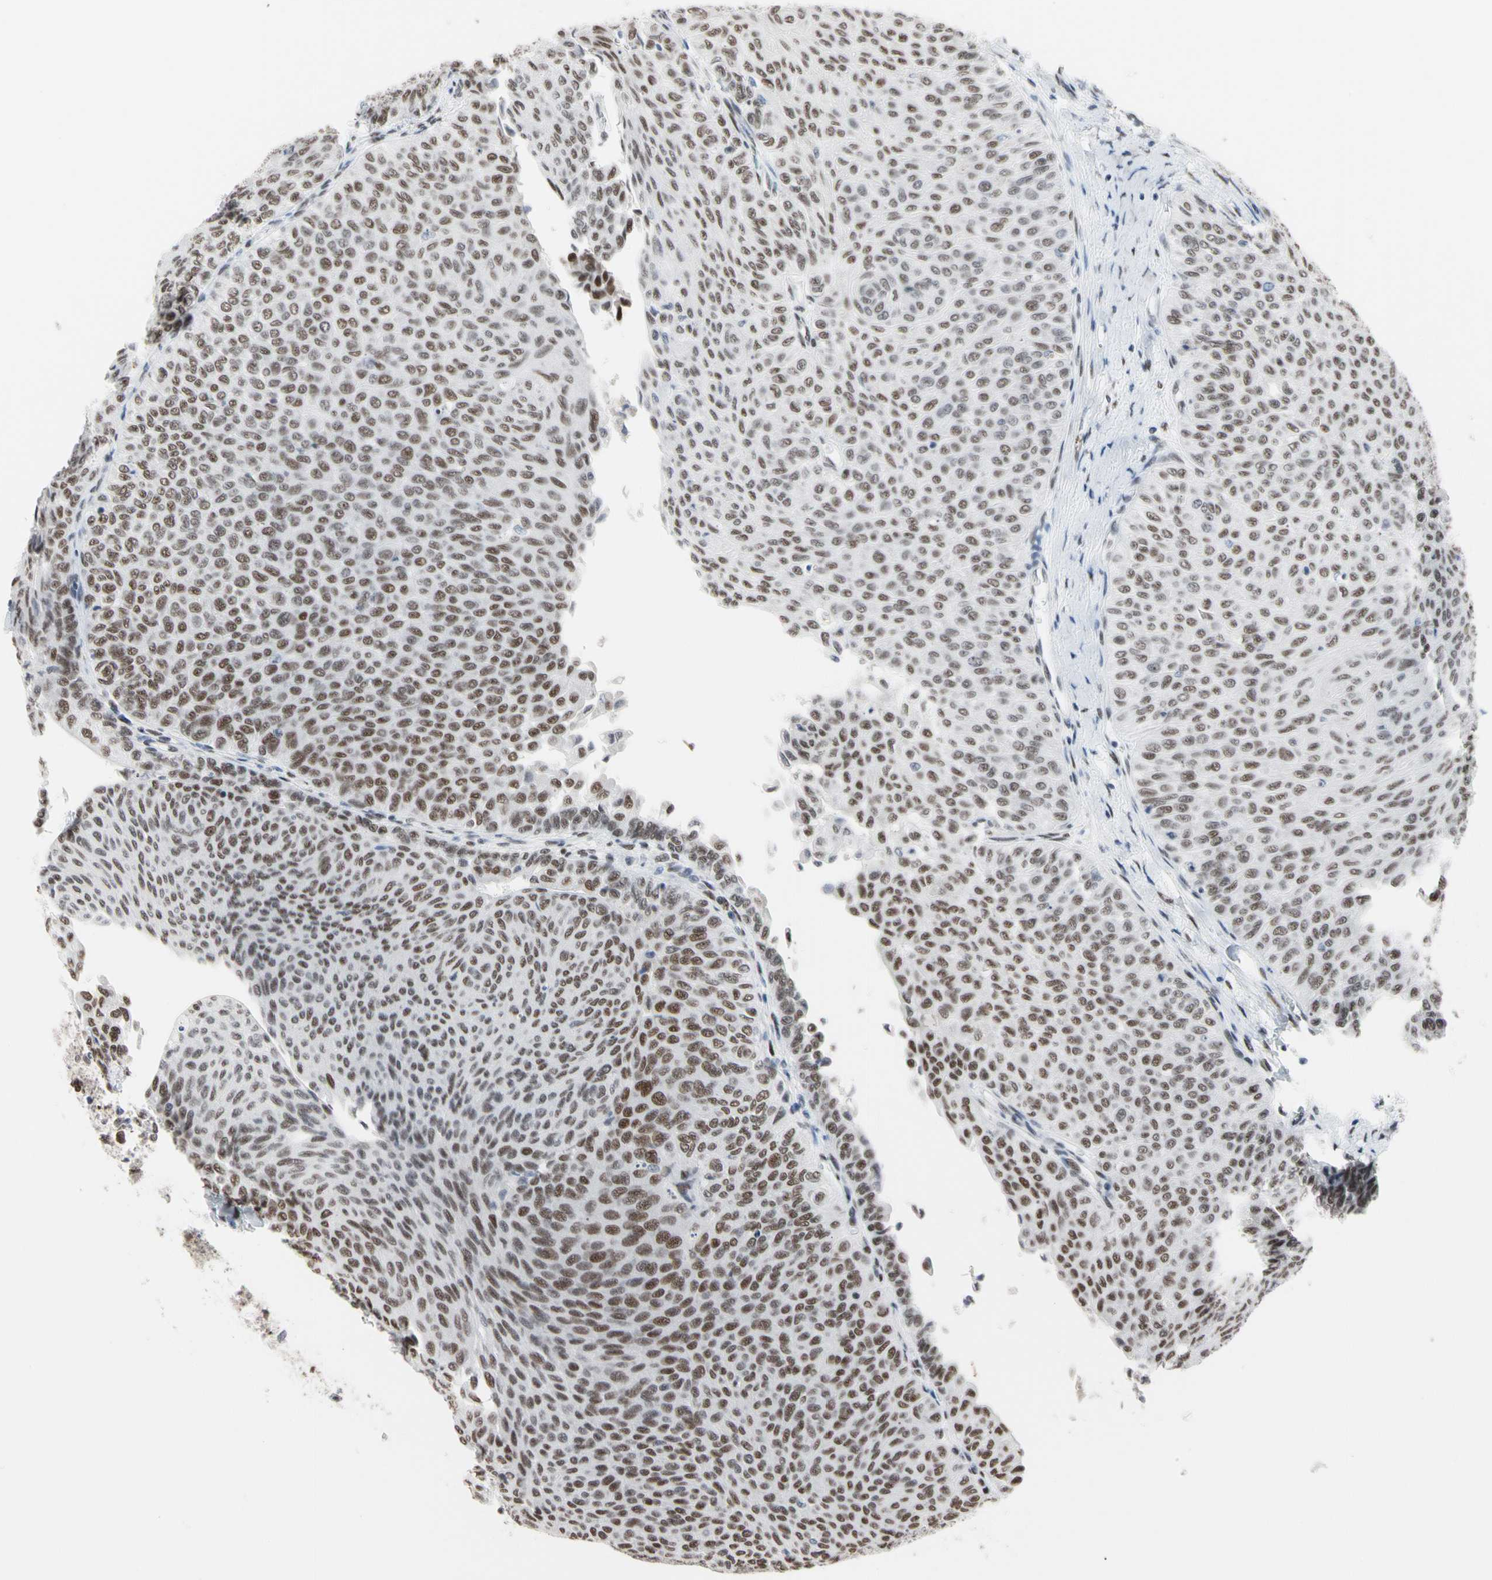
{"staining": {"intensity": "moderate", "quantity": ">75%", "location": "nuclear"}, "tissue": "urothelial cancer", "cell_type": "Tumor cells", "image_type": "cancer", "snomed": [{"axis": "morphology", "description": "Urothelial carcinoma, Low grade"}, {"axis": "topography", "description": "Urinary bladder"}], "caption": "Immunohistochemical staining of human urothelial cancer demonstrates moderate nuclear protein staining in about >75% of tumor cells.", "gene": "FAM98B", "patient": {"sex": "male", "age": 78}}